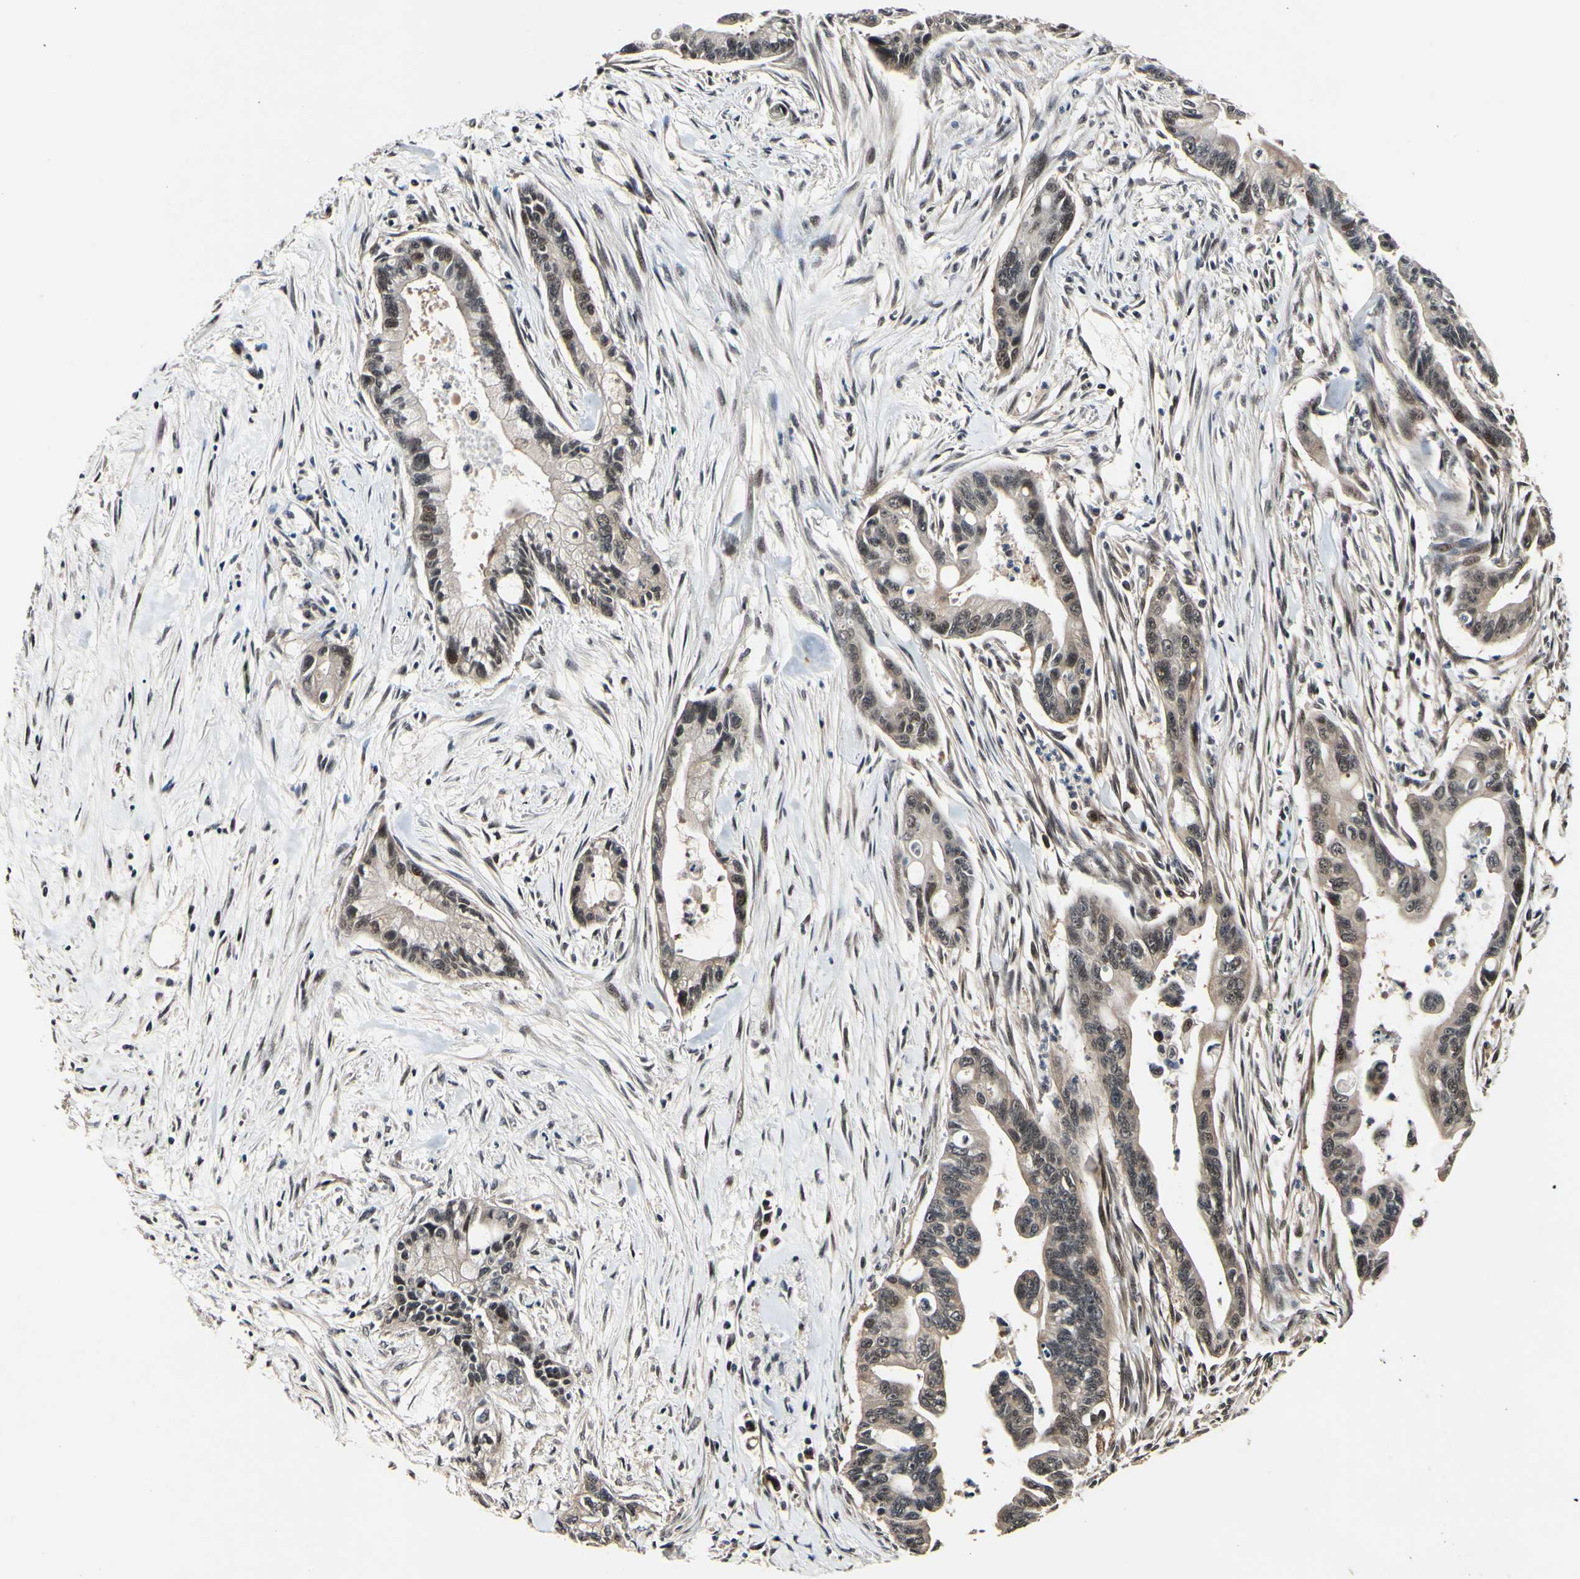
{"staining": {"intensity": "weak", "quantity": ">75%", "location": "cytoplasmic/membranous,nuclear"}, "tissue": "pancreatic cancer", "cell_type": "Tumor cells", "image_type": "cancer", "snomed": [{"axis": "morphology", "description": "Adenocarcinoma, NOS"}, {"axis": "topography", "description": "Pancreas"}], "caption": "DAB immunohistochemical staining of human pancreatic cancer (adenocarcinoma) reveals weak cytoplasmic/membranous and nuclear protein positivity in about >75% of tumor cells.", "gene": "PSMD10", "patient": {"sex": "male", "age": 70}}